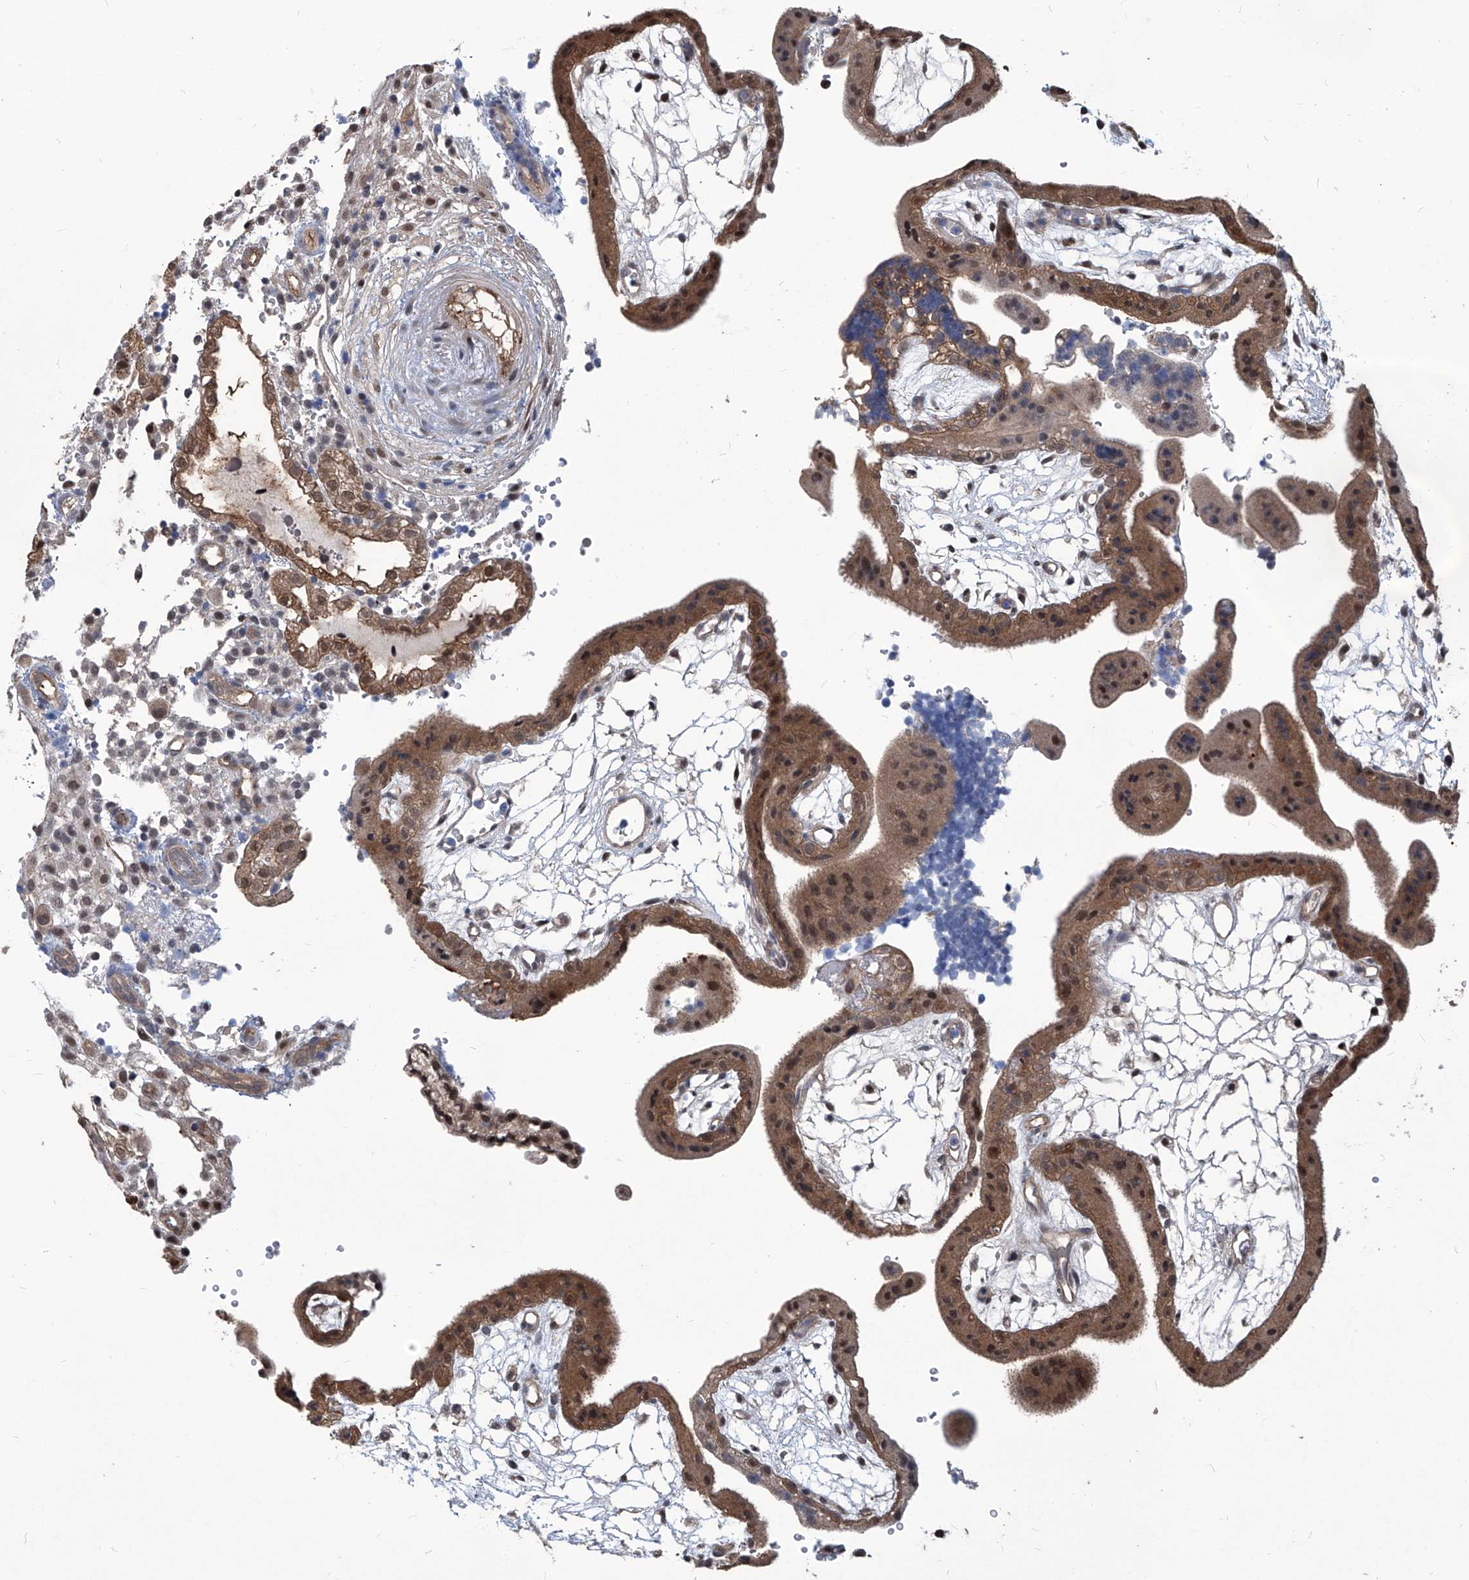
{"staining": {"intensity": "moderate", "quantity": ">75%", "location": "cytoplasmic/membranous,nuclear"}, "tissue": "placenta", "cell_type": "Trophoblastic cells", "image_type": "normal", "snomed": [{"axis": "morphology", "description": "Normal tissue, NOS"}, {"axis": "topography", "description": "Placenta"}], "caption": "IHC (DAB) staining of benign human placenta displays moderate cytoplasmic/membranous,nuclear protein positivity in about >75% of trophoblastic cells.", "gene": "PSMB1", "patient": {"sex": "female", "age": 18}}